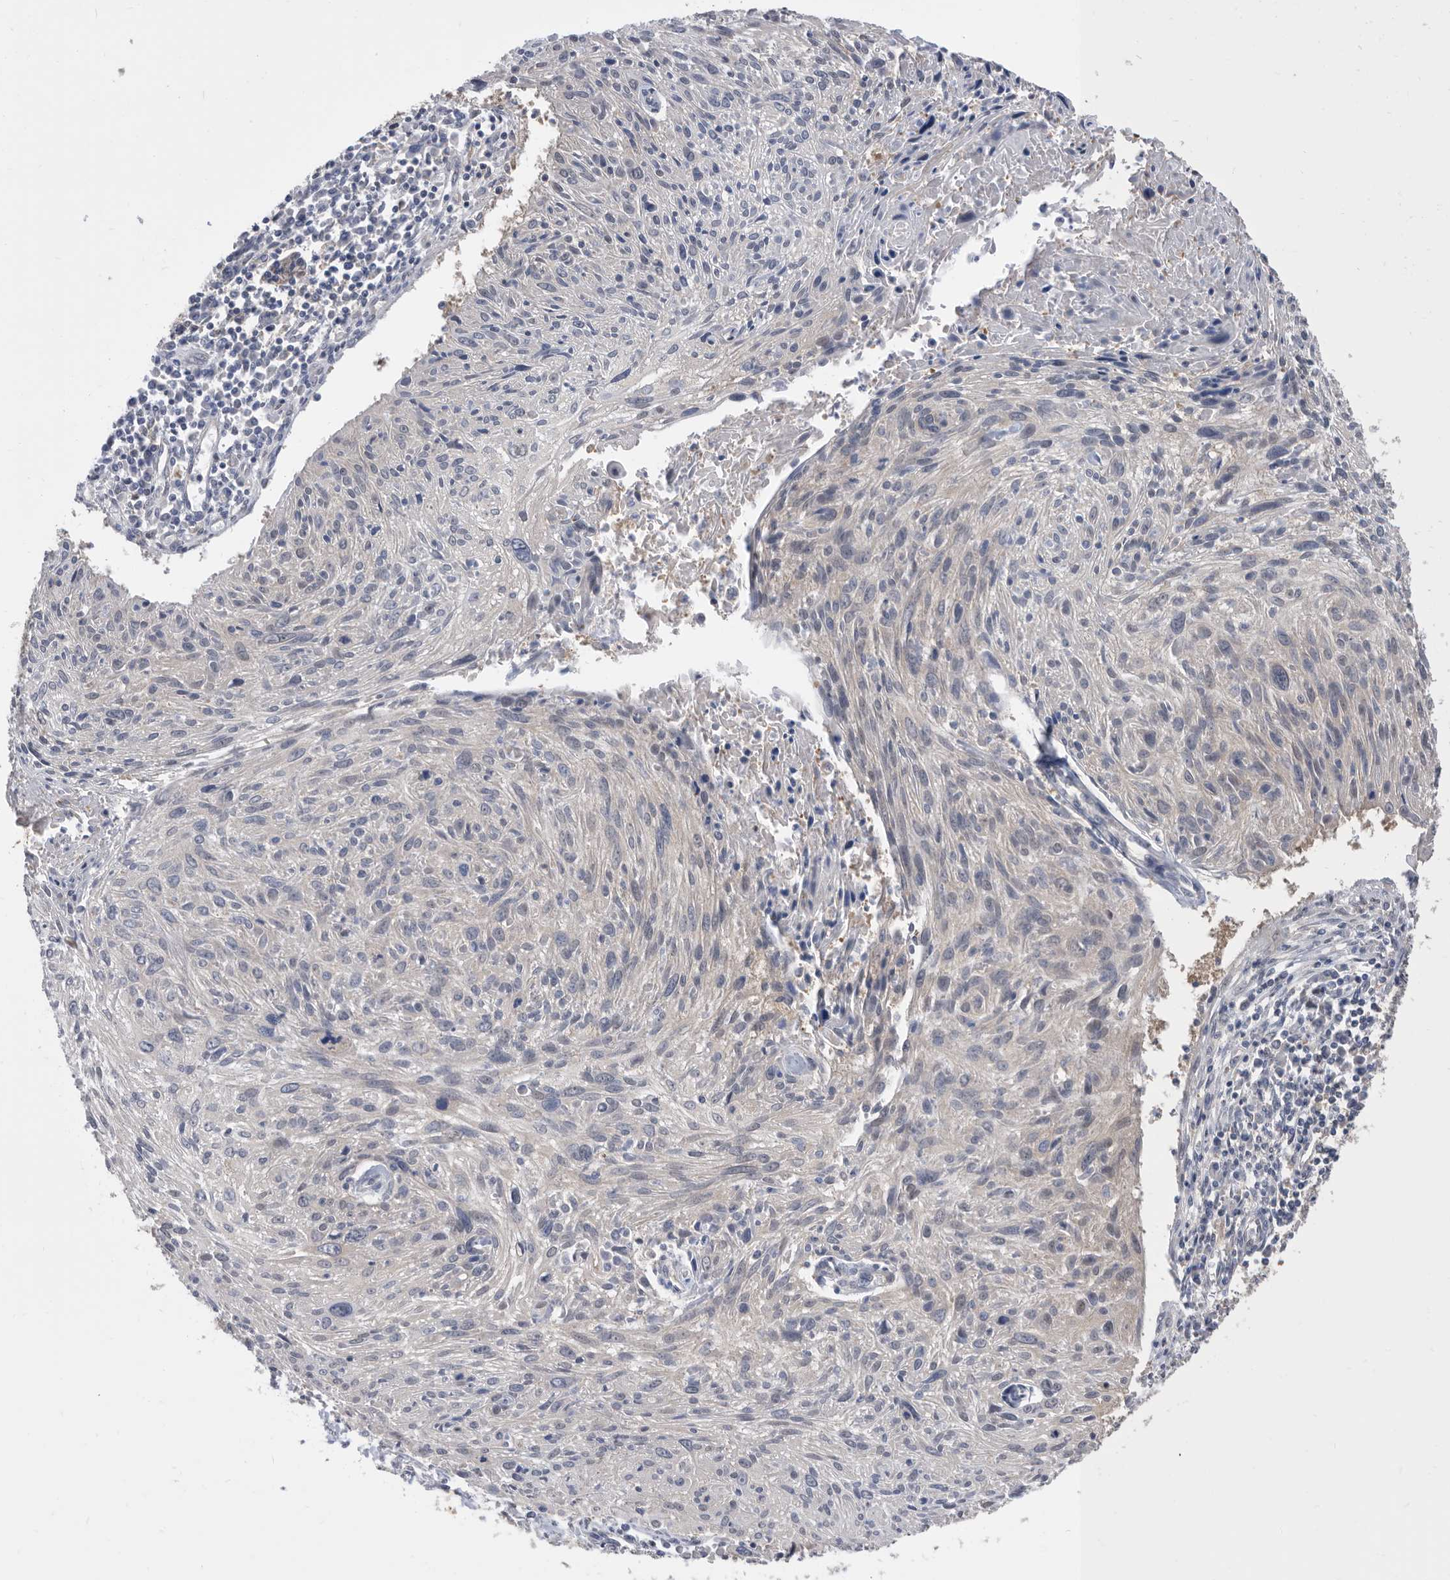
{"staining": {"intensity": "negative", "quantity": "none", "location": "none"}, "tissue": "cervical cancer", "cell_type": "Tumor cells", "image_type": "cancer", "snomed": [{"axis": "morphology", "description": "Squamous cell carcinoma, NOS"}, {"axis": "topography", "description": "Cervix"}], "caption": "IHC photomicrograph of human cervical cancer (squamous cell carcinoma) stained for a protein (brown), which displays no positivity in tumor cells.", "gene": "CCT4", "patient": {"sex": "female", "age": 51}}